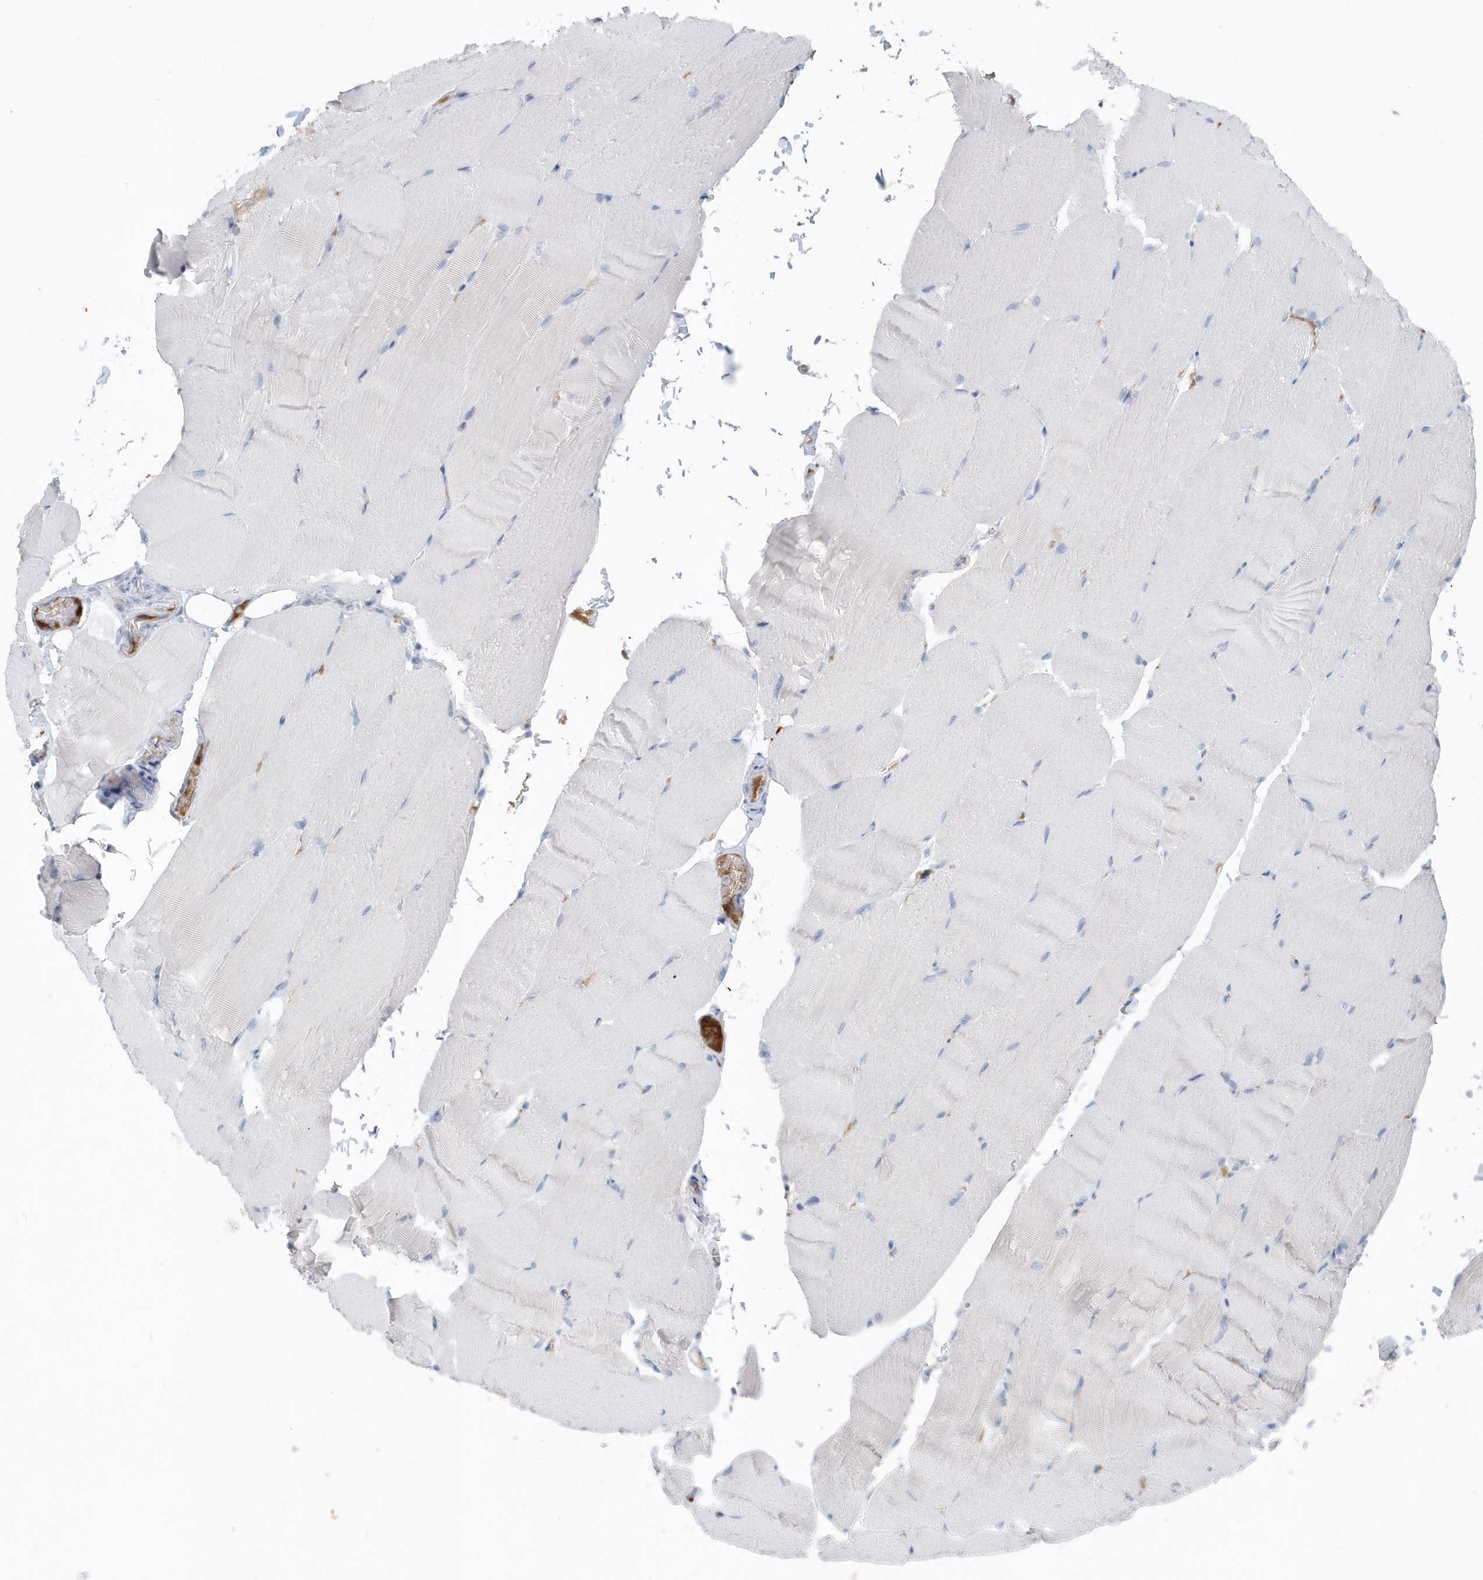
{"staining": {"intensity": "negative", "quantity": "none", "location": "none"}, "tissue": "skeletal muscle", "cell_type": "Myocytes", "image_type": "normal", "snomed": [{"axis": "morphology", "description": "Normal tissue, NOS"}, {"axis": "topography", "description": "Skeletal muscle"}, {"axis": "topography", "description": "Parathyroid gland"}], "caption": "Immunohistochemistry (IHC) photomicrograph of benign human skeletal muscle stained for a protein (brown), which shows no expression in myocytes.", "gene": "JCHAIN", "patient": {"sex": "female", "age": 37}}